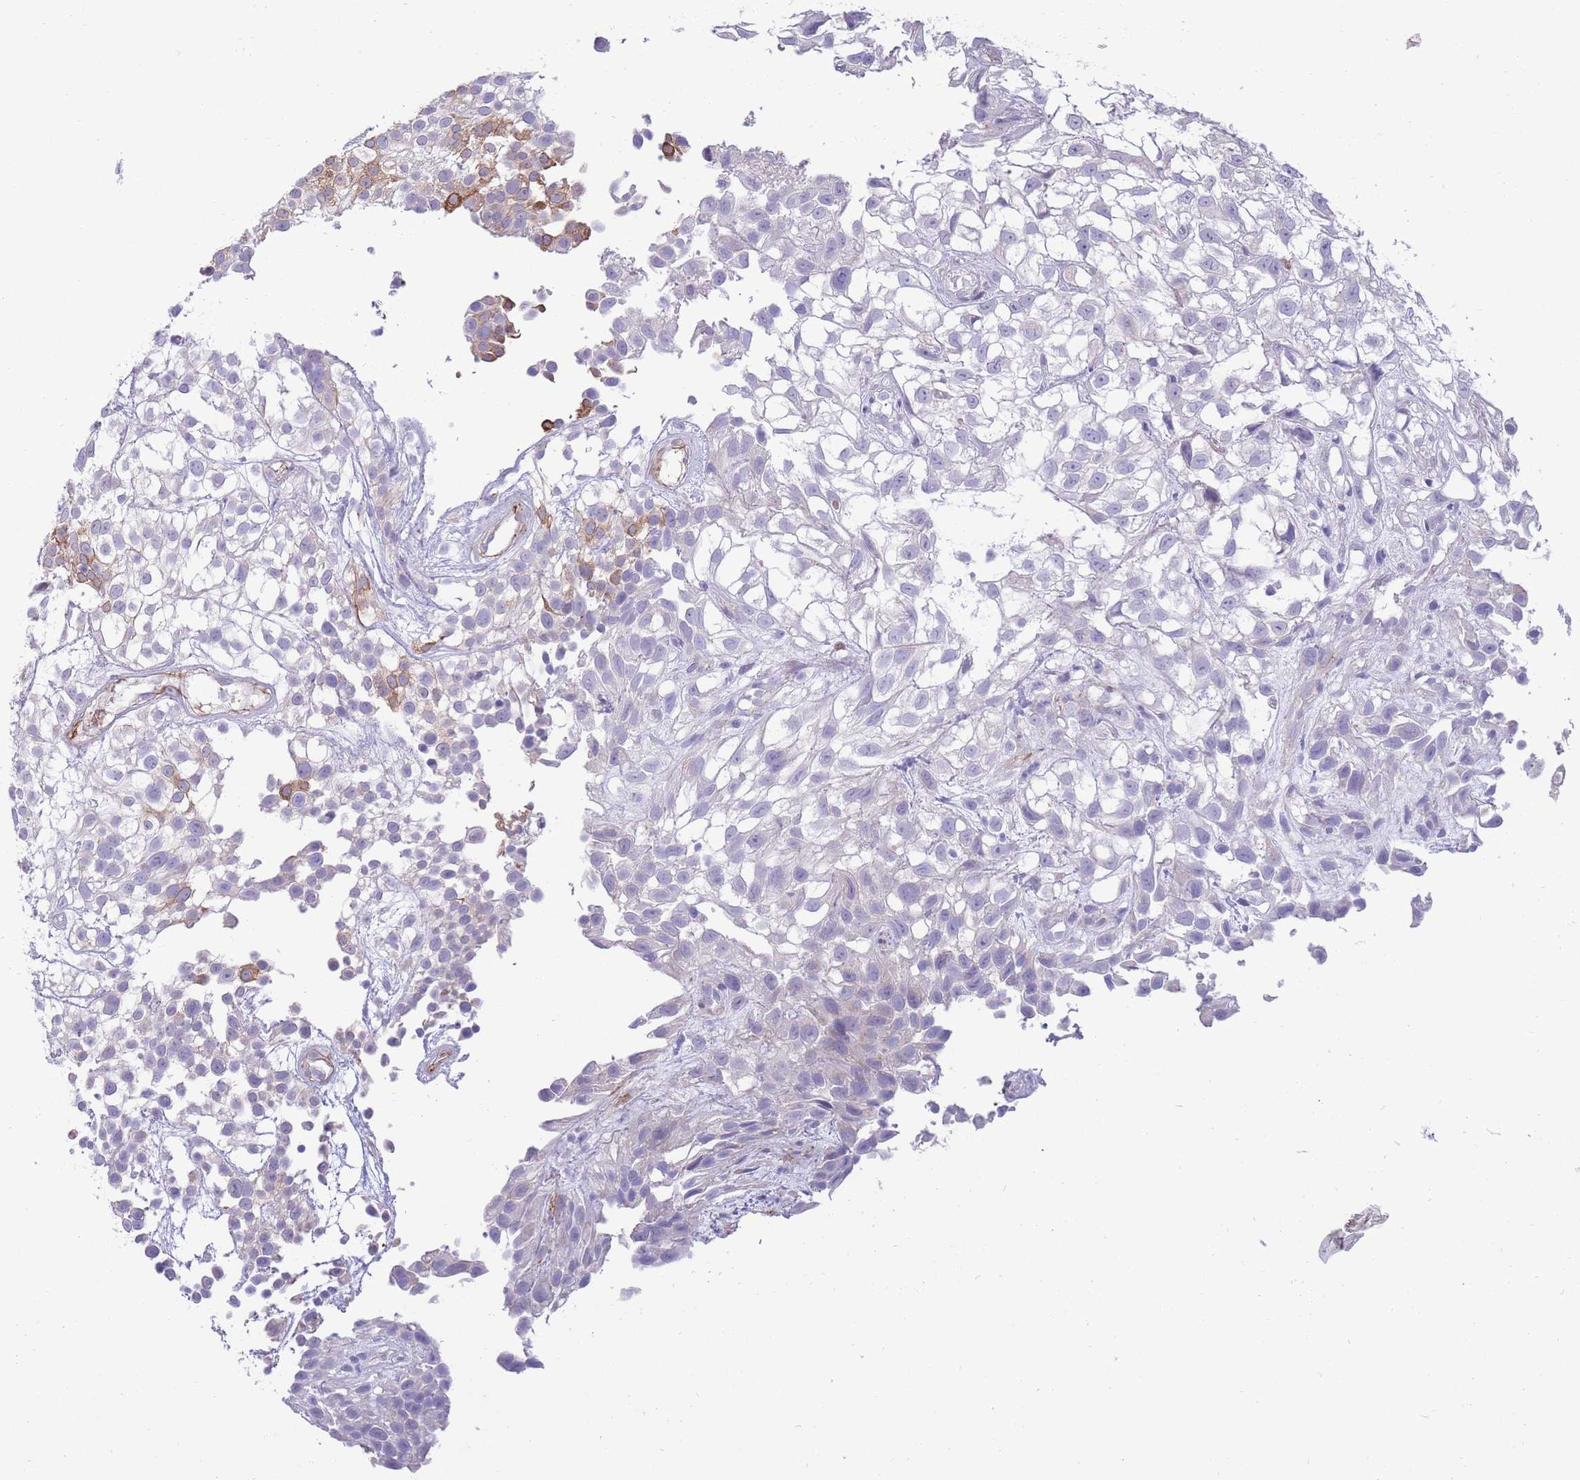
{"staining": {"intensity": "strong", "quantity": "<25%", "location": "cytoplasmic/membranous"}, "tissue": "urothelial cancer", "cell_type": "Tumor cells", "image_type": "cancer", "snomed": [{"axis": "morphology", "description": "Urothelial carcinoma, High grade"}, {"axis": "topography", "description": "Urinary bladder"}], "caption": "Tumor cells demonstrate medium levels of strong cytoplasmic/membranous staining in approximately <25% of cells in human urothelial cancer. (DAB = brown stain, brightfield microscopy at high magnification).", "gene": "RGS11", "patient": {"sex": "male", "age": 56}}